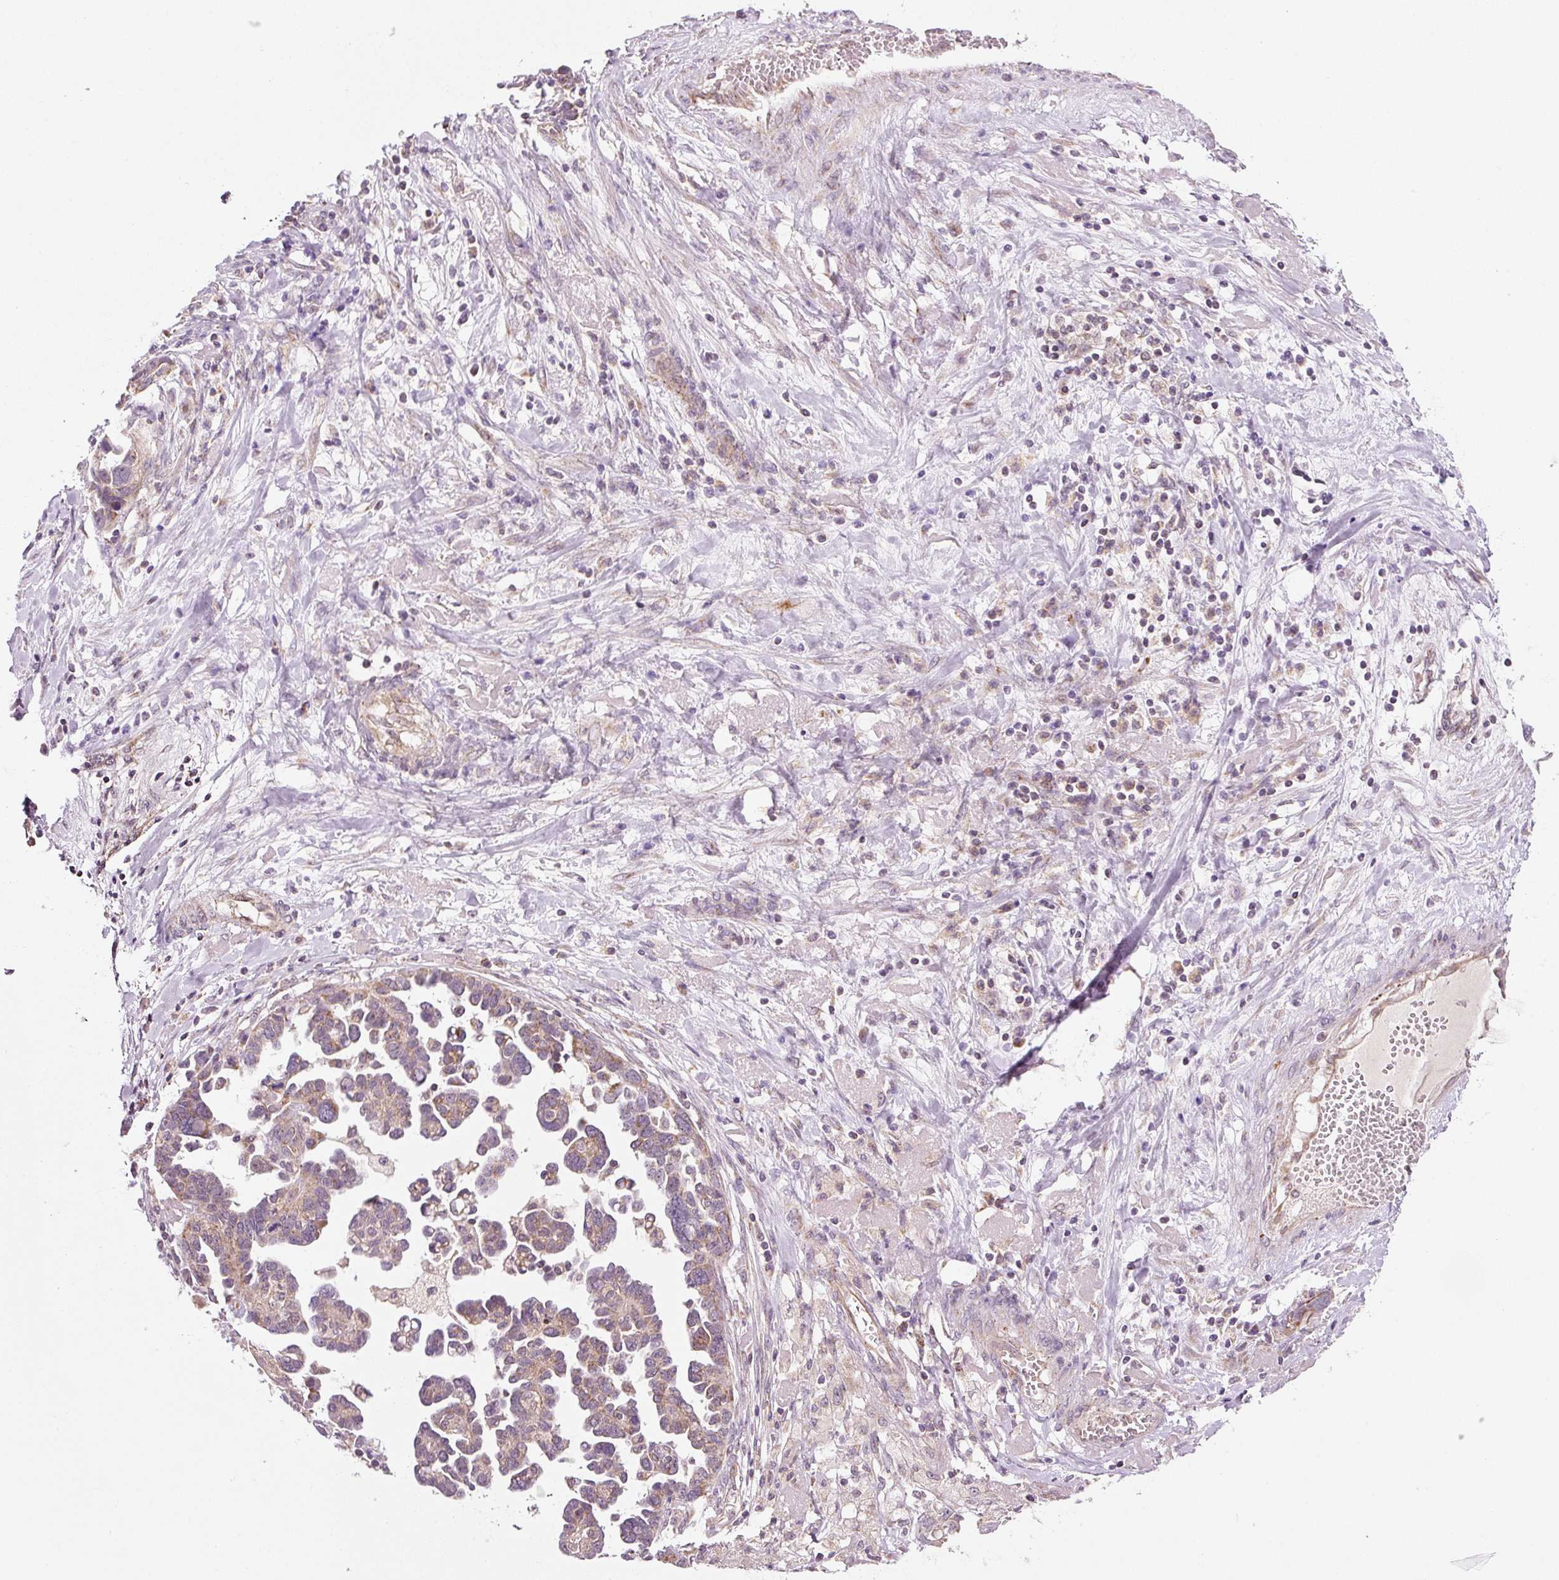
{"staining": {"intensity": "weak", "quantity": ">75%", "location": "cytoplasmic/membranous"}, "tissue": "ovarian cancer", "cell_type": "Tumor cells", "image_type": "cancer", "snomed": [{"axis": "morphology", "description": "Cystadenocarcinoma, serous, NOS"}, {"axis": "topography", "description": "Ovary"}], "caption": "DAB immunohistochemical staining of ovarian serous cystadenocarcinoma exhibits weak cytoplasmic/membranous protein positivity in approximately >75% of tumor cells. The staining was performed using DAB, with brown indicating positive protein expression. Nuclei are stained blue with hematoxylin.", "gene": "FAM78B", "patient": {"sex": "female", "age": 54}}